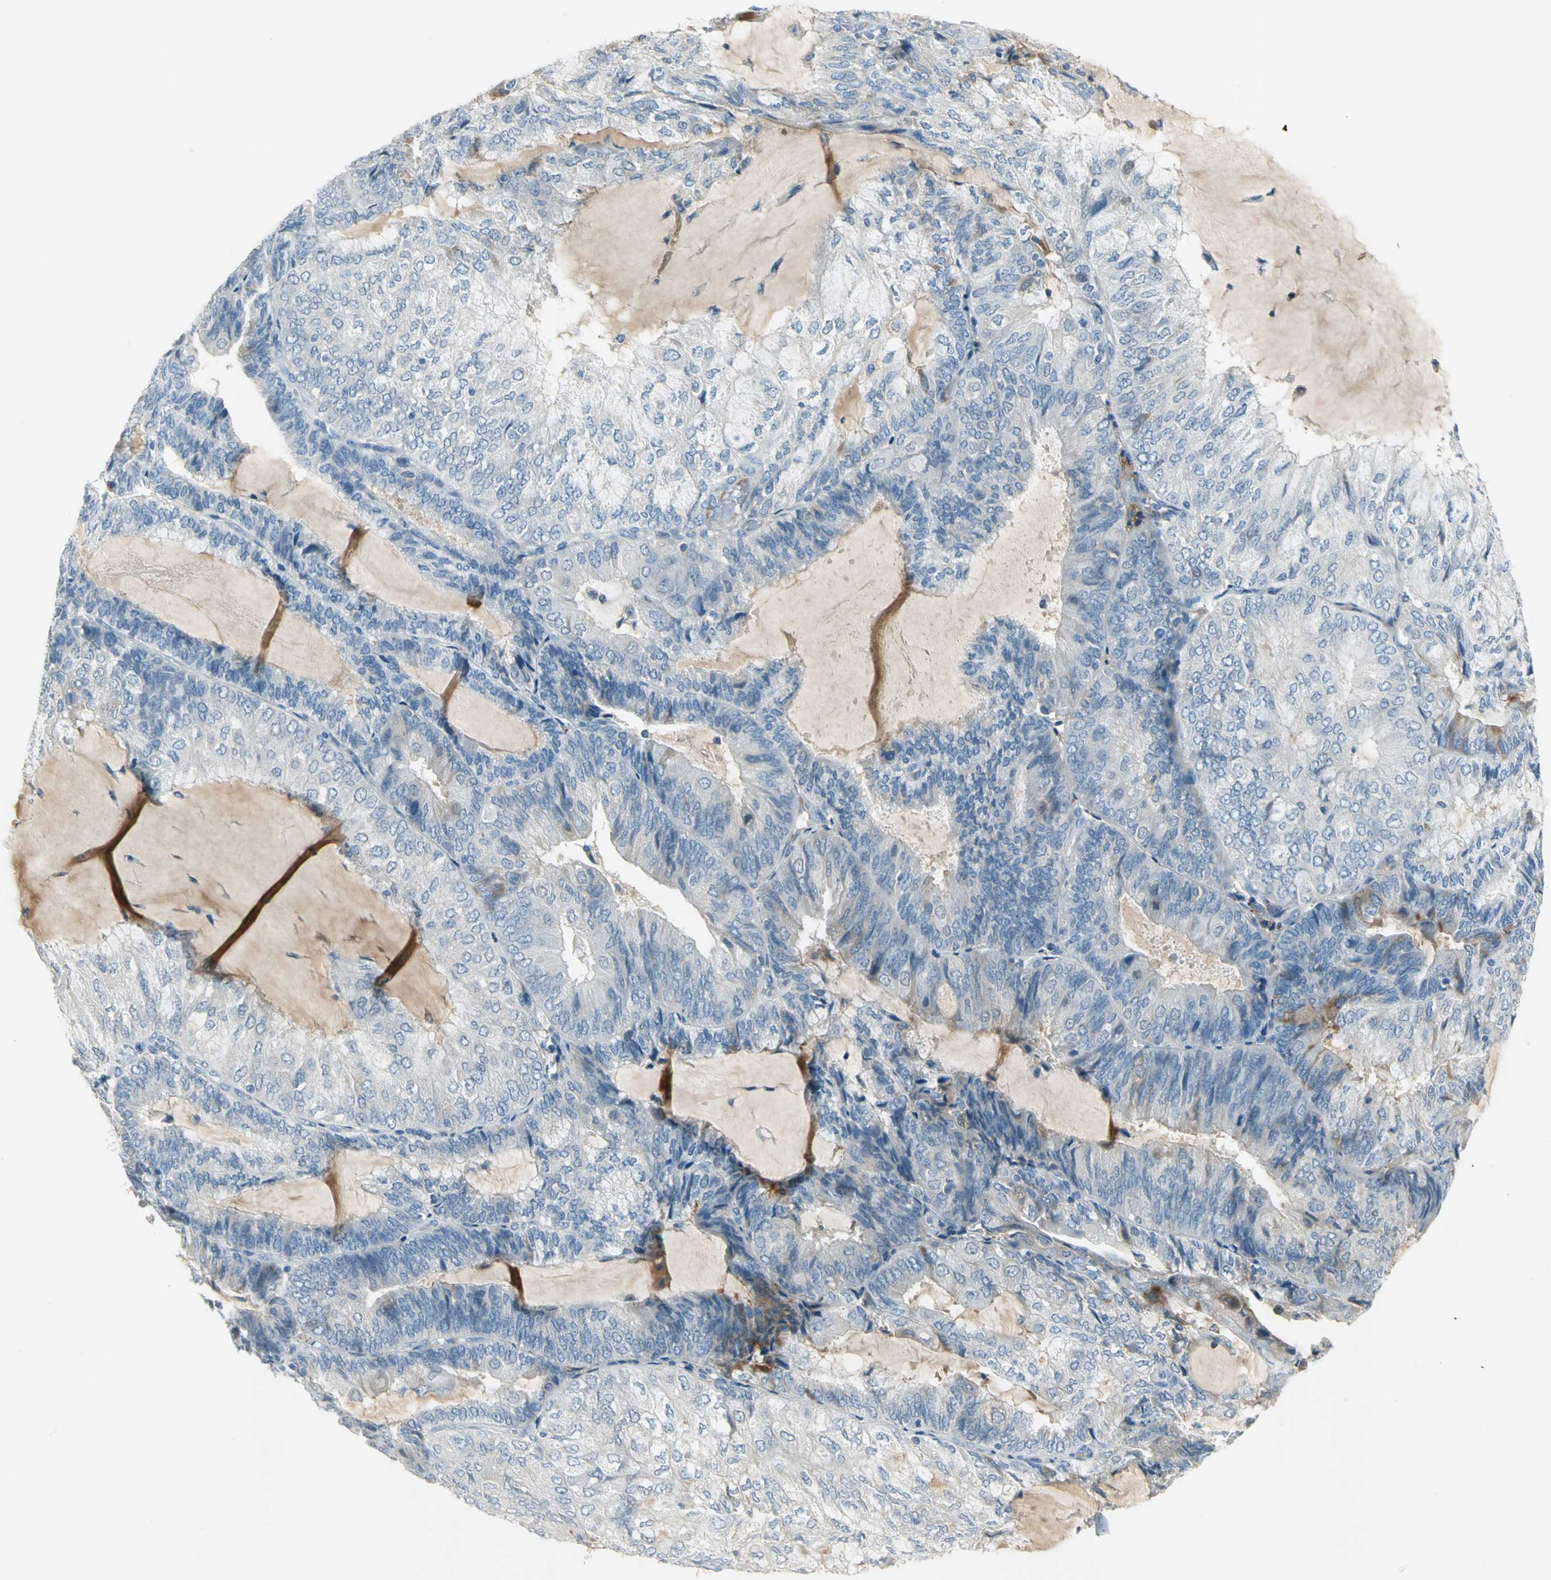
{"staining": {"intensity": "moderate", "quantity": "<25%", "location": "cytoplasmic/membranous"}, "tissue": "endometrial cancer", "cell_type": "Tumor cells", "image_type": "cancer", "snomed": [{"axis": "morphology", "description": "Adenocarcinoma, NOS"}, {"axis": "topography", "description": "Endometrium"}], "caption": "Protein staining displays moderate cytoplasmic/membranous staining in approximately <25% of tumor cells in adenocarcinoma (endometrial). Using DAB (brown) and hematoxylin (blue) stains, captured at high magnification using brightfield microscopy.", "gene": "ZIC1", "patient": {"sex": "female", "age": 81}}